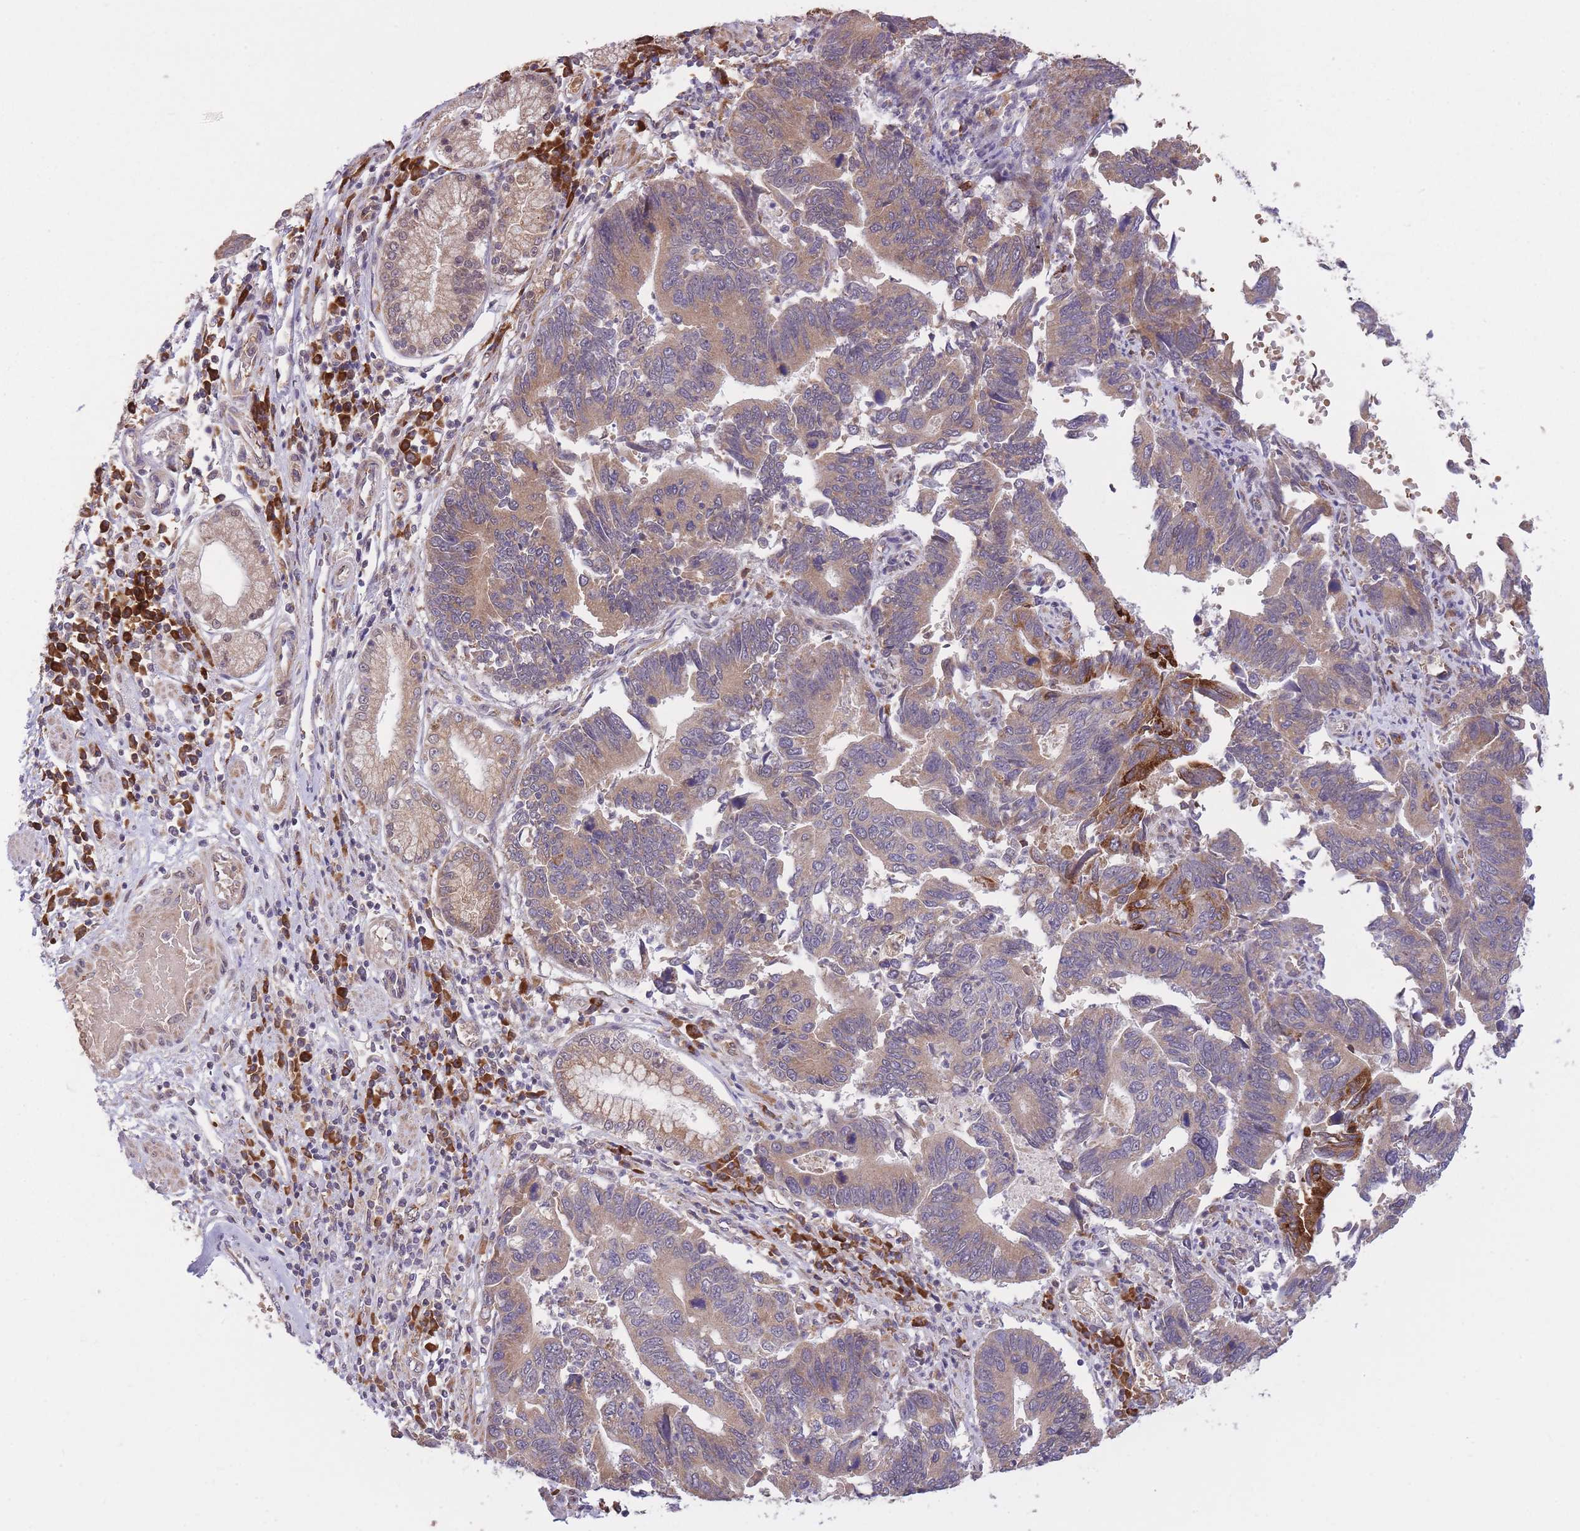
{"staining": {"intensity": "moderate", "quantity": ">75%", "location": "cytoplasmic/membranous"}, "tissue": "stomach cancer", "cell_type": "Tumor cells", "image_type": "cancer", "snomed": [{"axis": "morphology", "description": "Adenocarcinoma, NOS"}, {"axis": "topography", "description": "Stomach"}], "caption": "Adenocarcinoma (stomach) tissue reveals moderate cytoplasmic/membranous expression in about >75% of tumor cells, visualized by immunohistochemistry.", "gene": "POLR3F", "patient": {"sex": "male", "age": 59}}